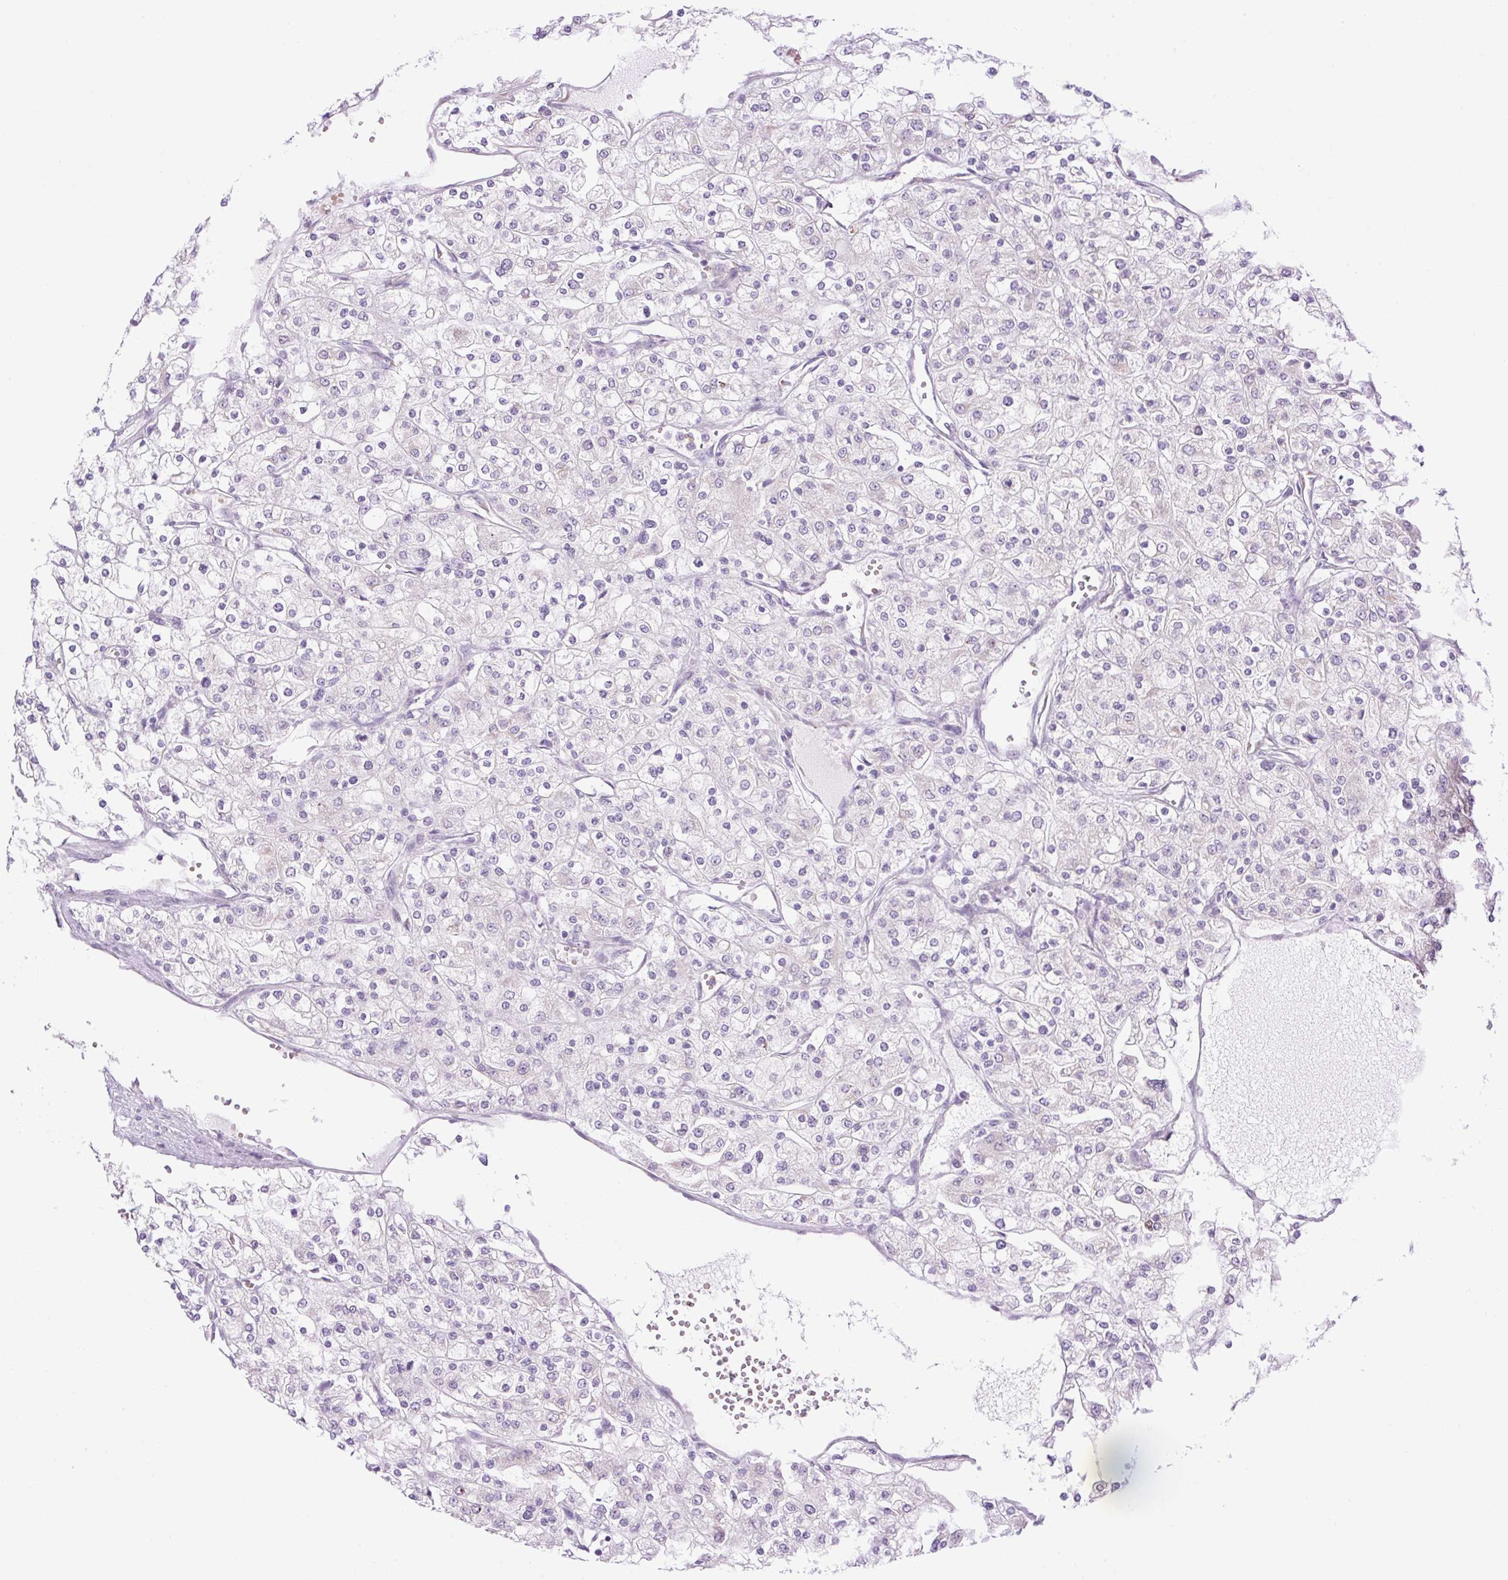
{"staining": {"intensity": "negative", "quantity": "none", "location": "none"}, "tissue": "renal cancer", "cell_type": "Tumor cells", "image_type": "cancer", "snomed": [{"axis": "morphology", "description": "Adenocarcinoma, NOS"}, {"axis": "topography", "description": "Kidney"}], "caption": "The immunohistochemistry photomicrograph has no significant staining in tumor cells of adenocarcinoma (renal) tissue.", "gene": "SCO2", "patient": {"sex": "male", "age": 80}}